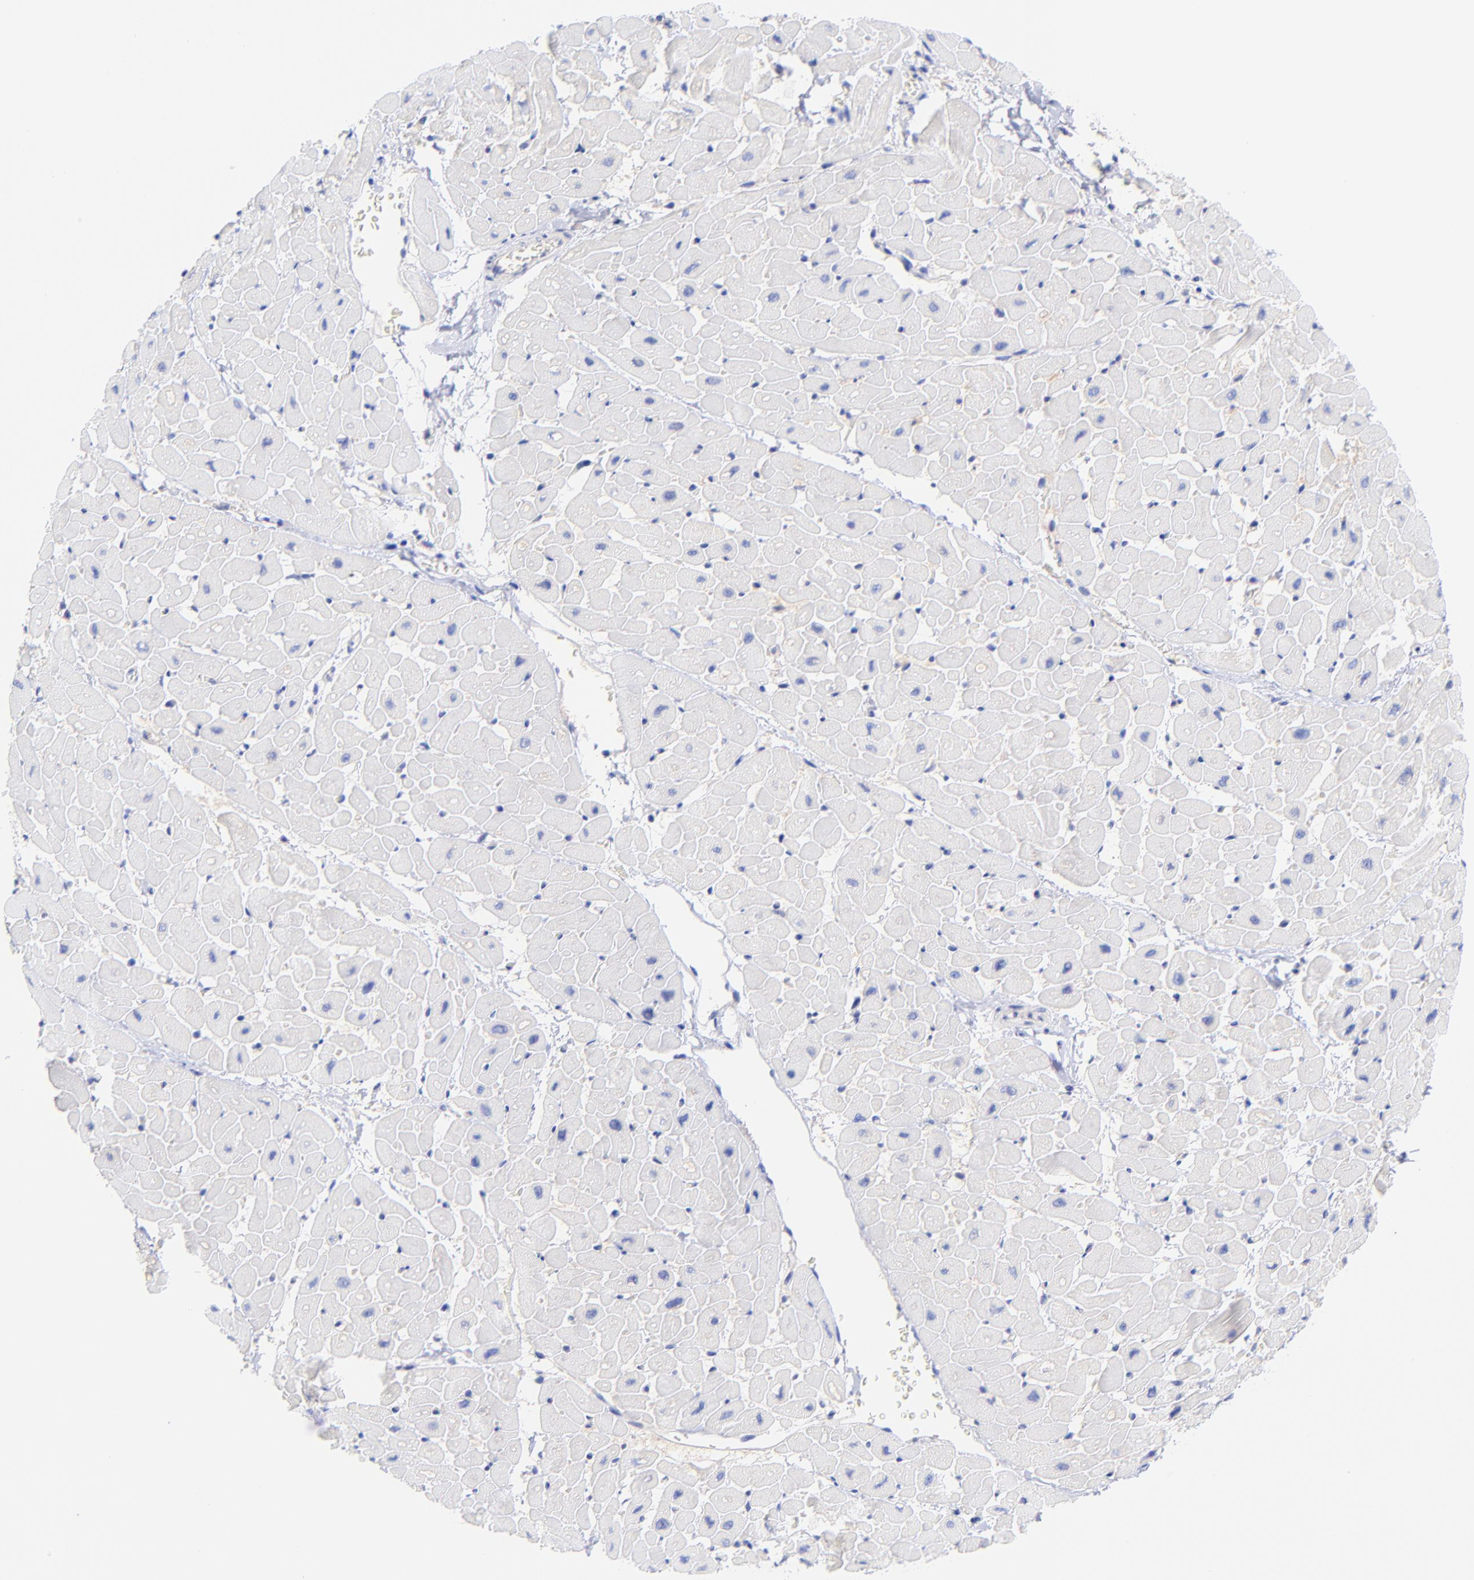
{"staining": {"intensity": "negative", "quantity": "none", "location": "none"}, "tissue": "heart muscle", "cell_type": "Cardiomyocytes", "image_type": "normal", "snomed": [{"axis": "morphology", "description": "Normal tissue, NOS"}, {"axis": "topography", "description": "Heart"}], "caption": "Cardiomyocytes show no significant protein expression in benign heart muscle. Brightfield microscopy of immunohistochemistry stained with DAB (3,3'-diaminobenzidine) (brown) and hematoxylin (blue), captured at high magnification.", "gene": "GPHN", "patient": {"sex": "male", "age": 45}}